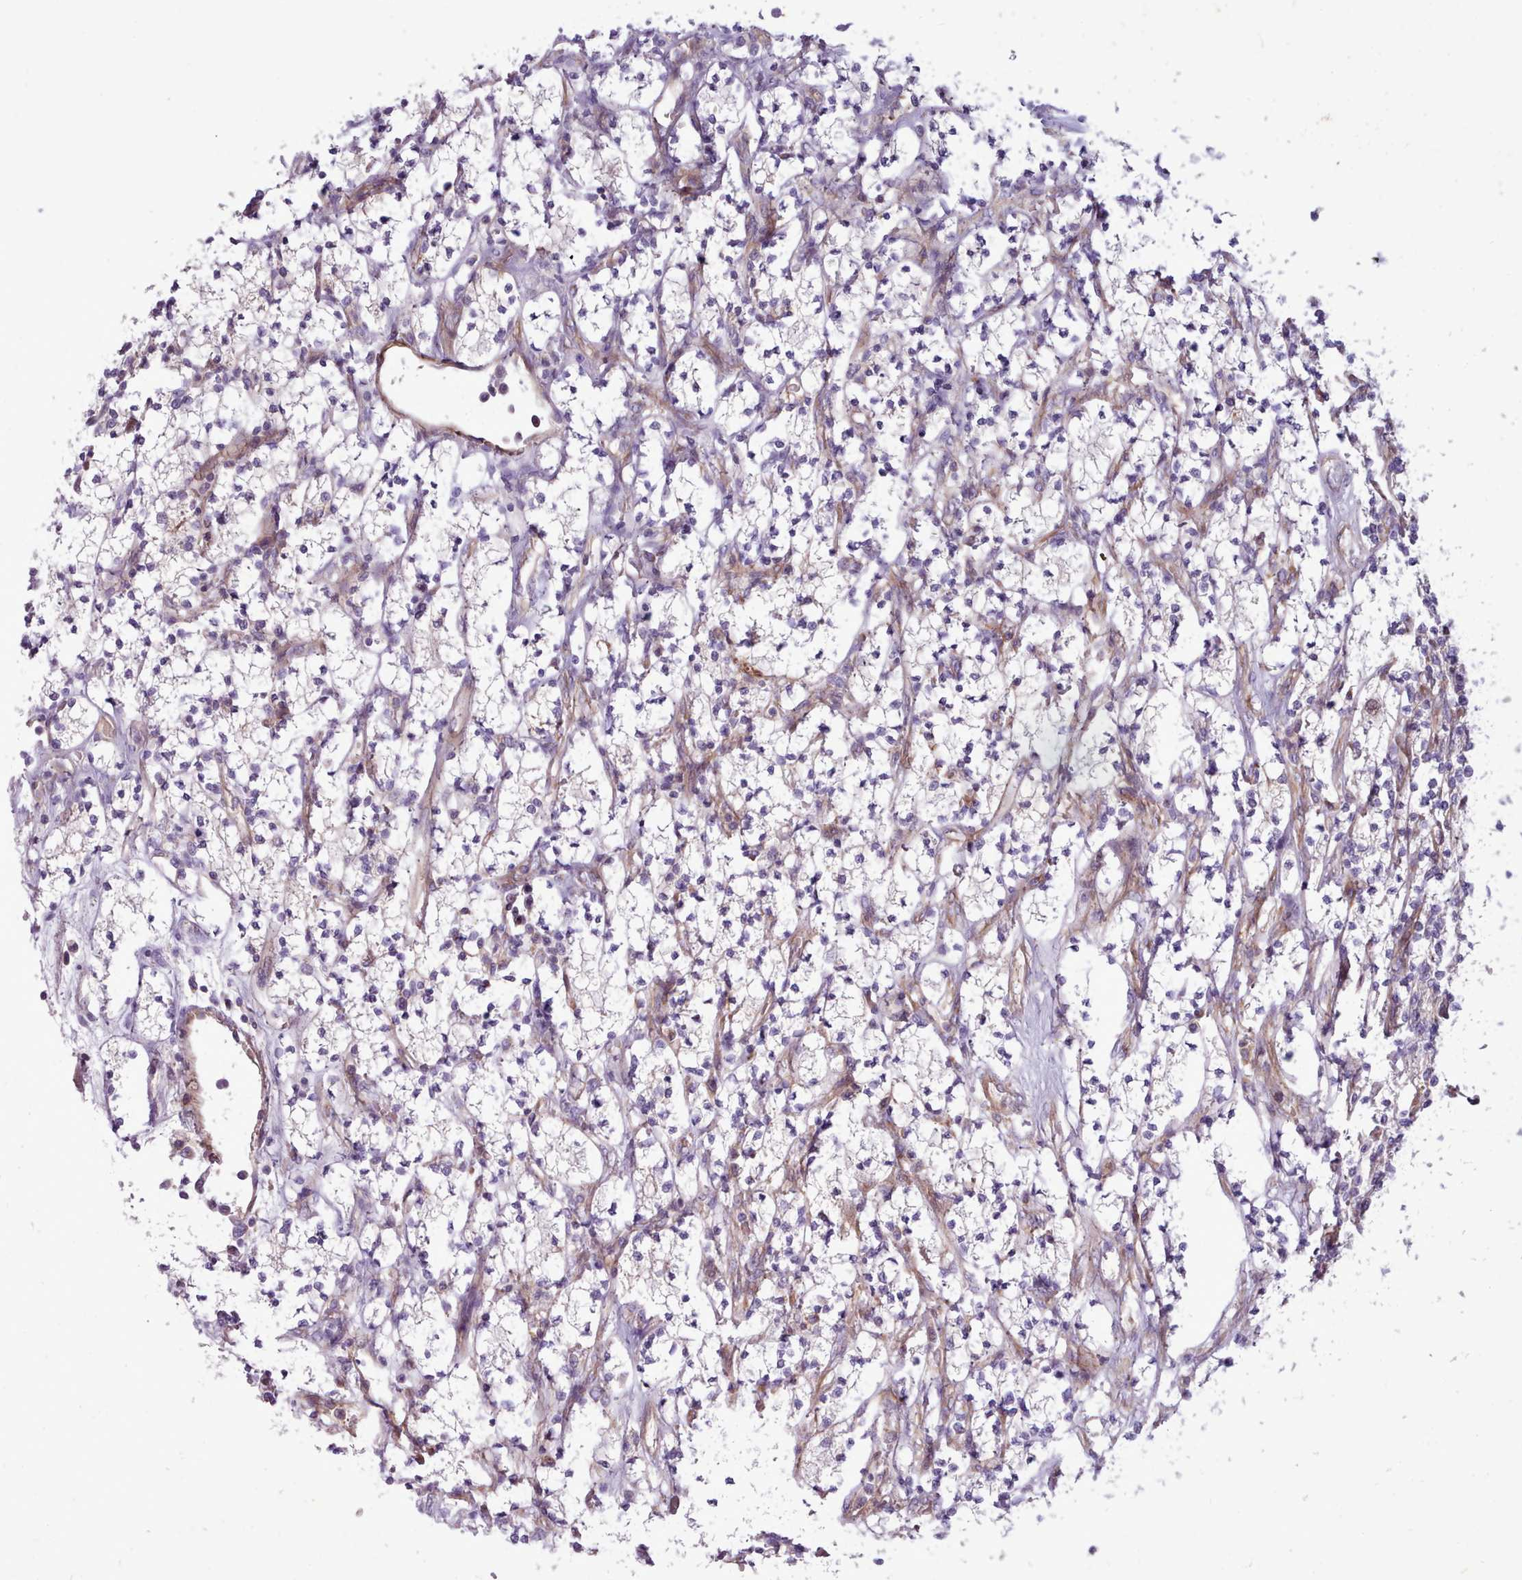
{"staining": {"intensity": "negative", "quantity": "none", "location": "none"}, "tissue": "renal cancer", "cell_type": "Tumor cells", "image_type": "cancer", "snomed": [{"axis": "morphology", "description": "Adenocarcinoma, NOS"}, {"axis": "topography", "description": "Kidney"}], "caption": "Tumor cells show no significant protein positivity in renal cancer.", "gene": "TENT4B", "patient": {"sex": "male", "age": 77}}